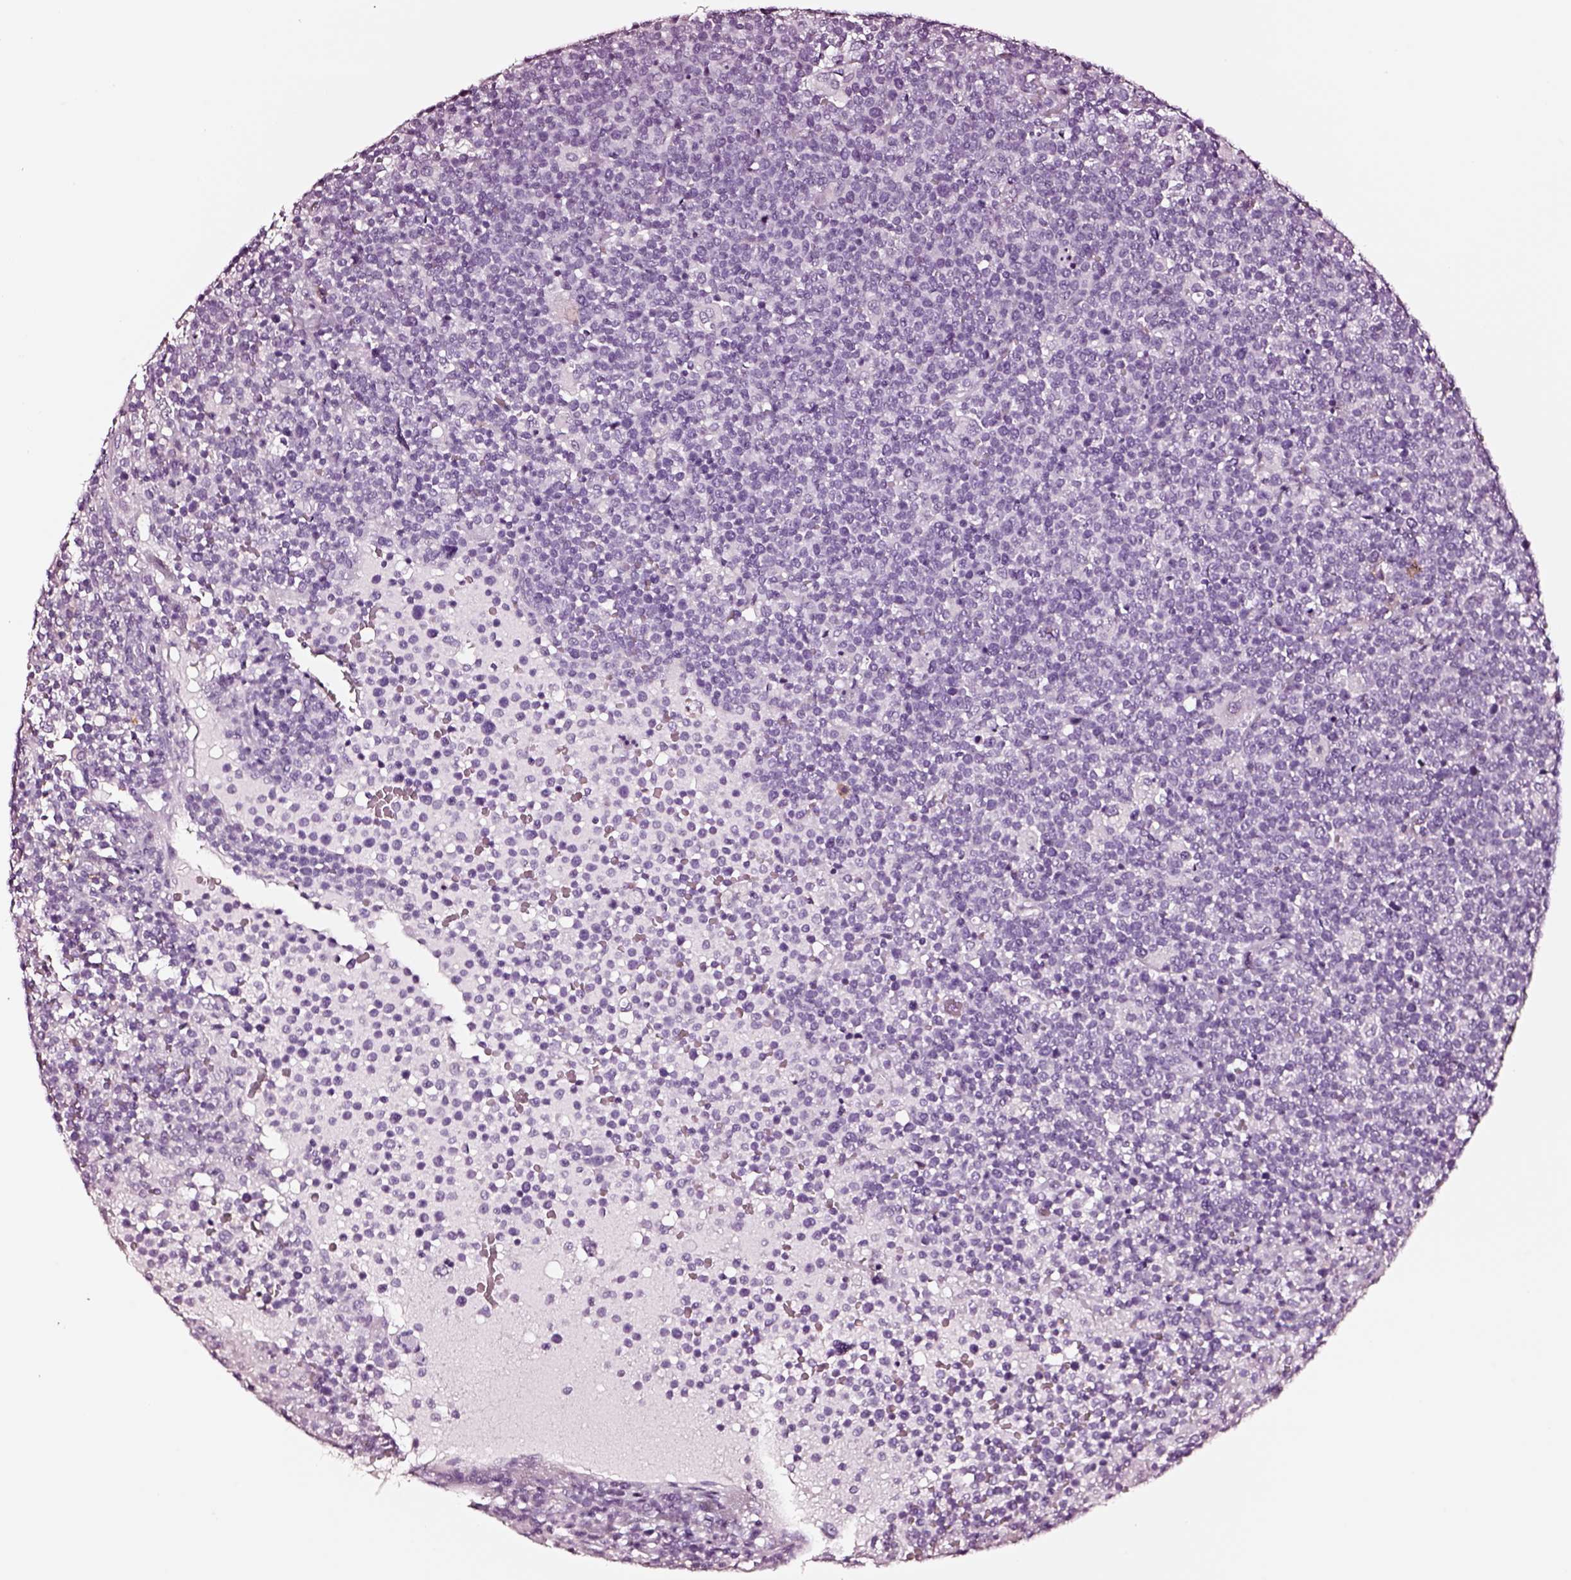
{"staining": {"intensity": "negative", "quantity": "none", "location": "none"}, "tissue": "lymphoma", "cell_type": "Tumor cells", "image_type": "cancer", "snomed": [{"axis": "morphology", "description": "Malignant lymphoma, non-Hodgkin's type, High grade"}, {"axis": "topography", "description": "Lymph node"}], "caption": "IHC image of neoplastic tissue: malignant lymphoma, non-Hodgkin's type (high-grade) stained with DAB reveals no significant protein expression in tumor cells. The staining was performed using DAB (3,3'-diaminobenzidine) to visualize the protein expression in brown, while the nuclei were stained in blue with hematoxylin (Magnification: 20x).", "gene": "DPEP1", "patient": {"sex": "male", "age": 61}}